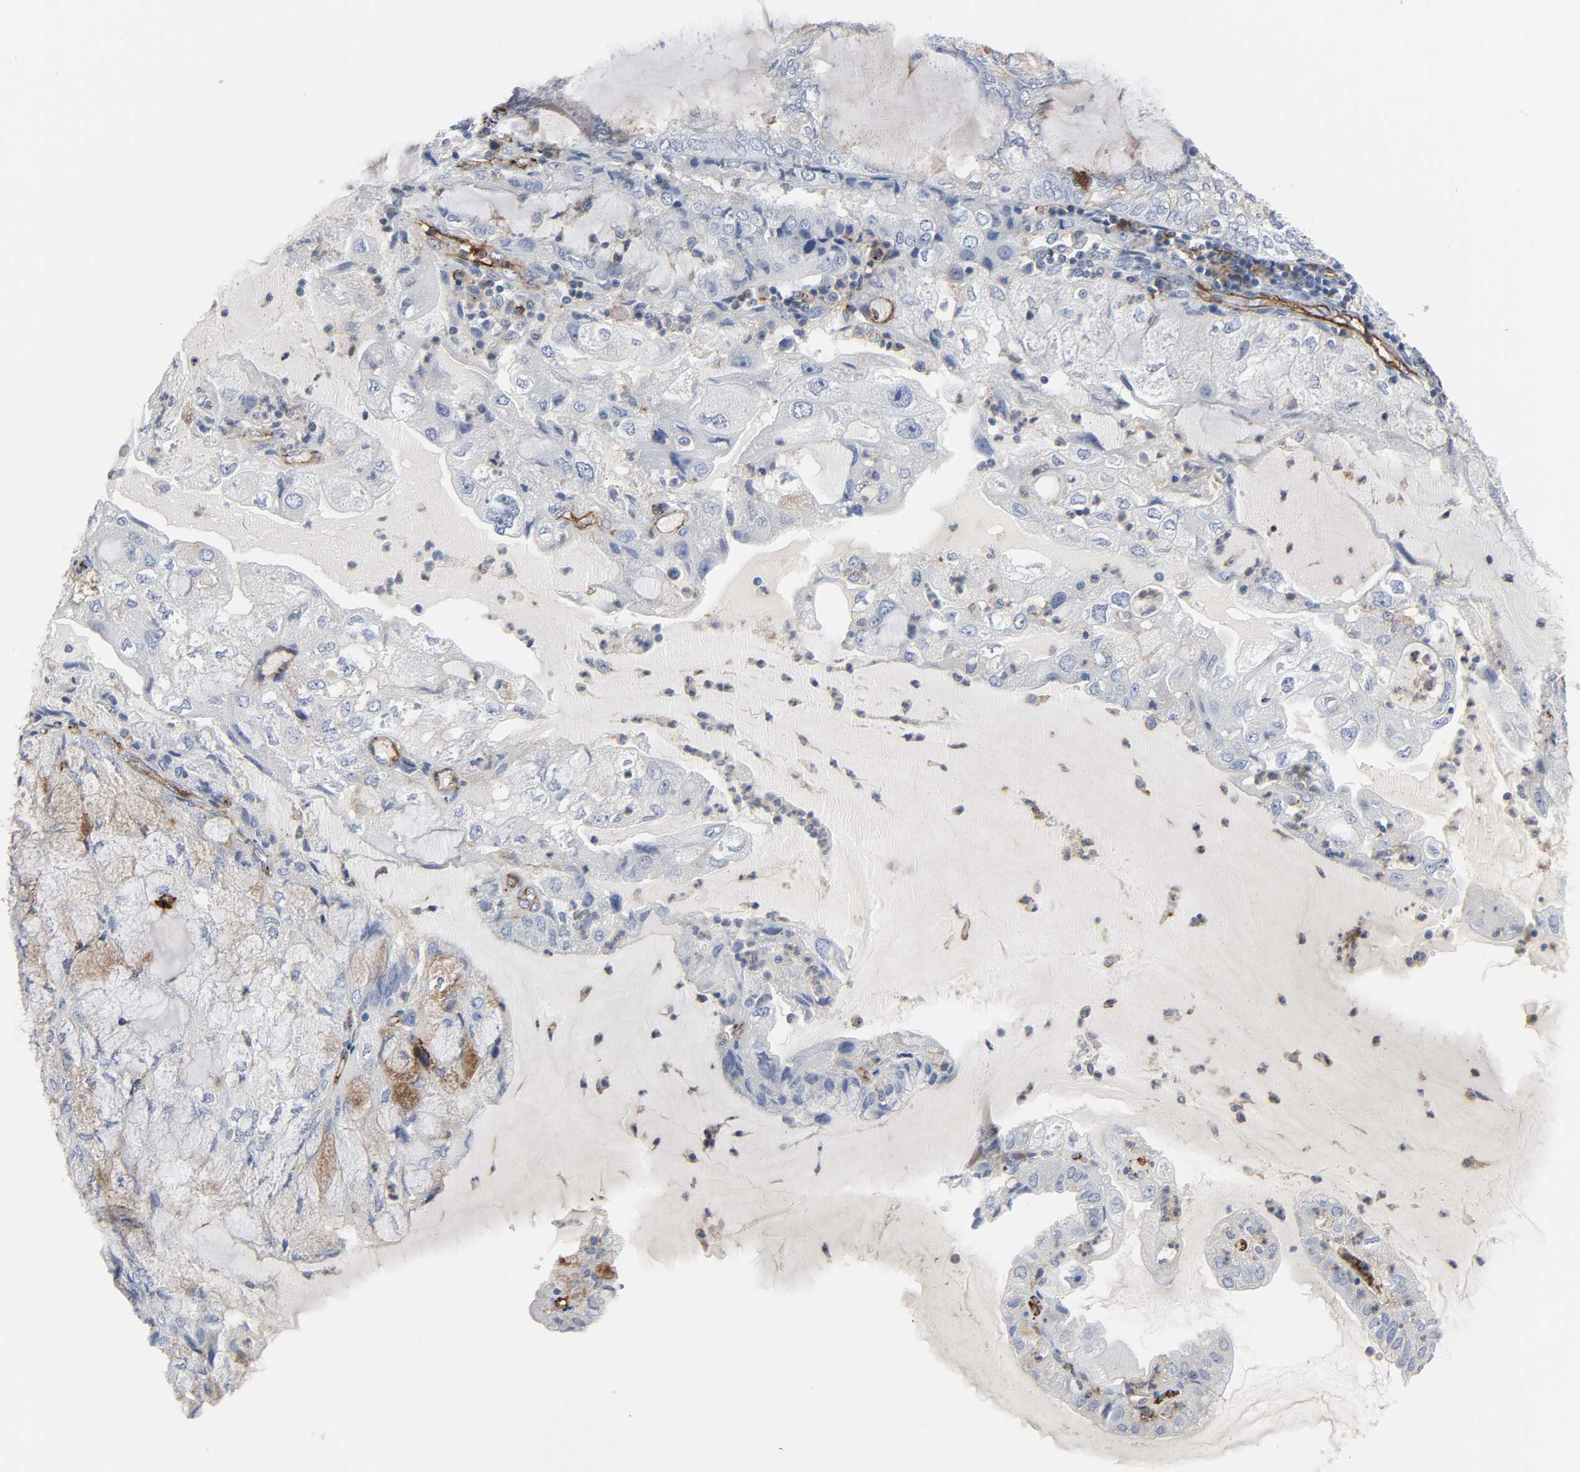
{"staining": {"intensity": "negative", "quantity": "none", "location": "none"}, "tissue": "endometrial cancer", "cell_type": "Tumor cells", "image_type": "cancer", "snomed": [{"axis": "morphology", "description": "Adenocarcinoma, NOS"}, {"axis": "topography", "description": "Endometrium"}], "caption": "This is an immunohistochemistry (IHC) image of human adenocarcinoma (endometrial). There is no positivity in tumor cells.", "gene": "PECAM1", "patient": {"sex": "female", "age": 81}}